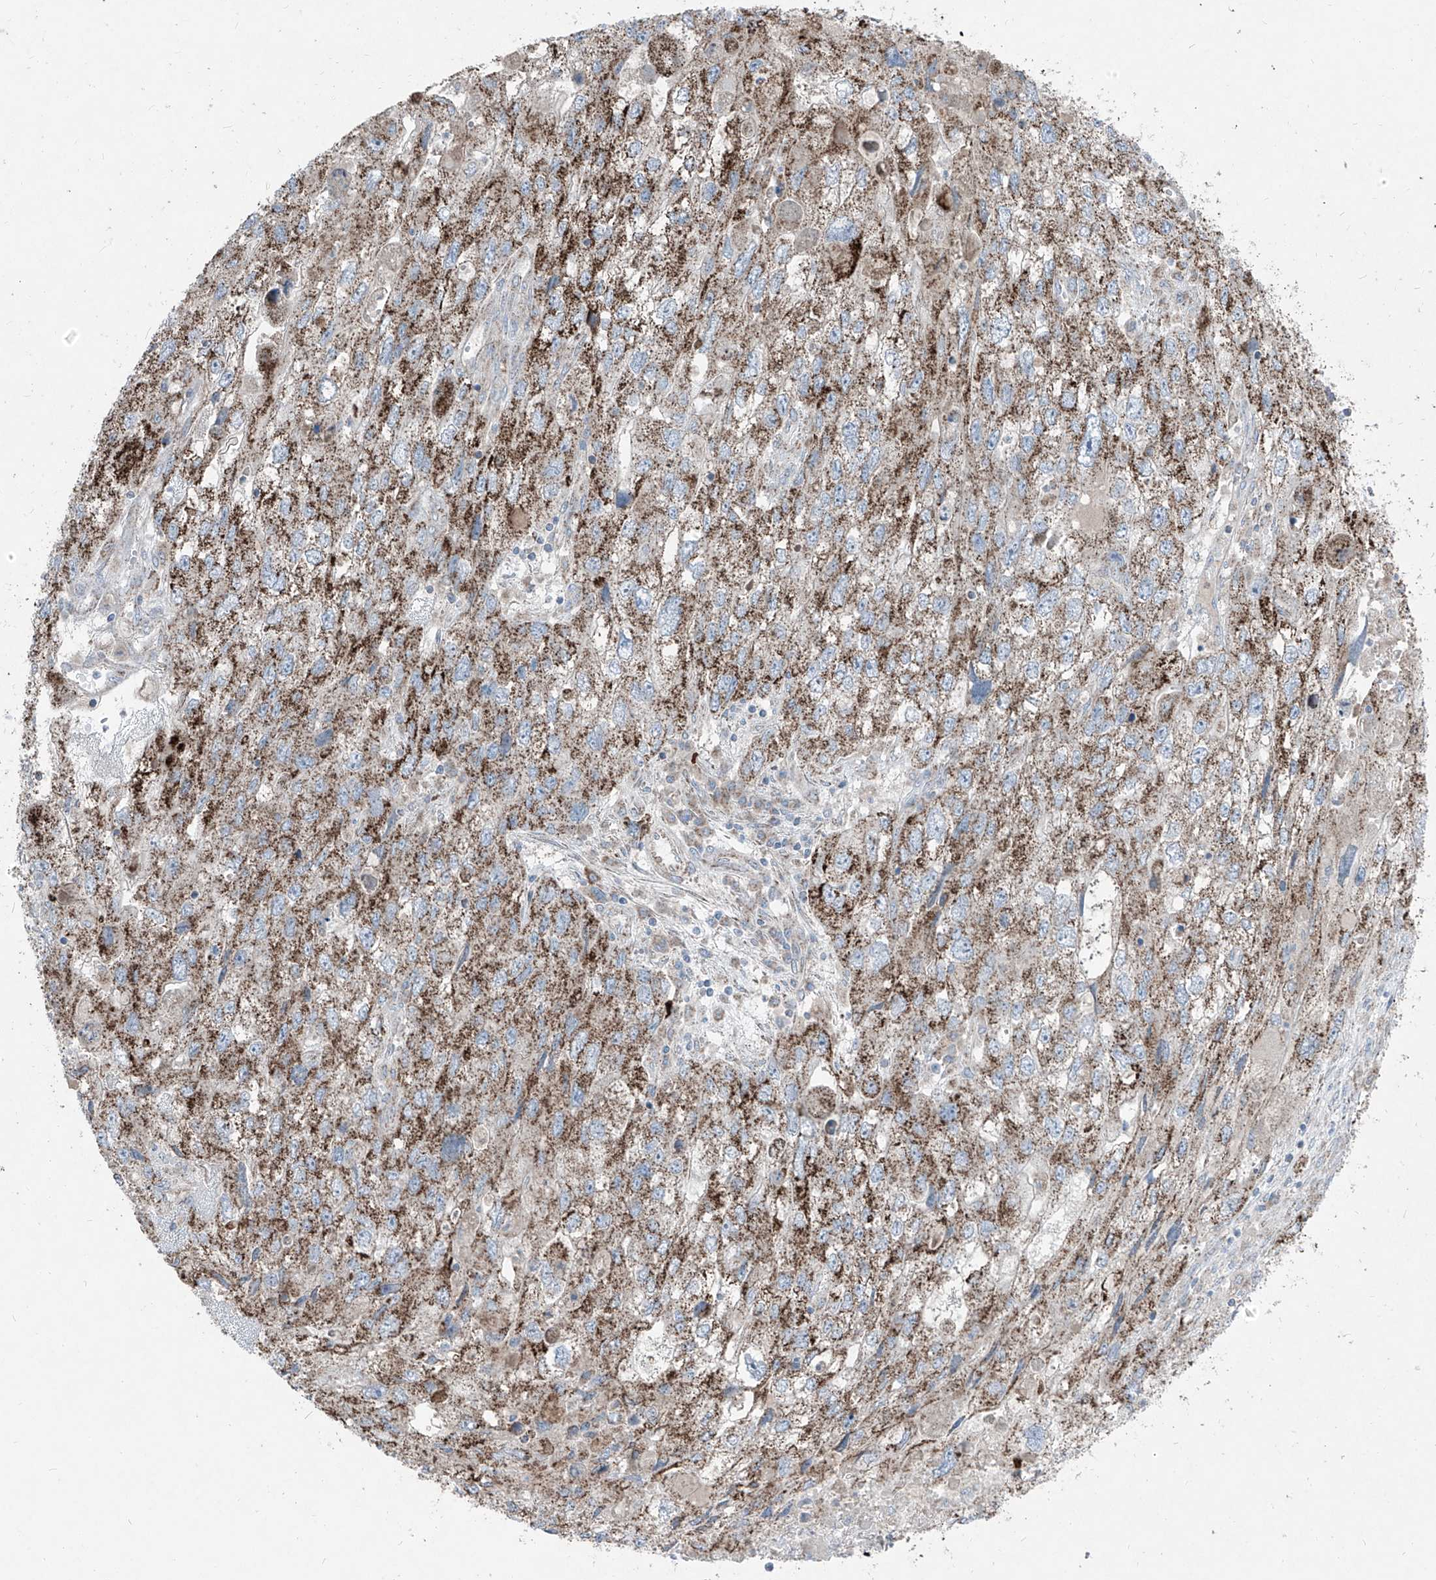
{"staining": {"intensity": "strong", "quantity": ">75%", "location": "cytoplasmic/membranous"}, "tissue": "endometrial cancer", "cell_type": "Tumor cells", "image_type": "cancer", "snomed": [{"axis": "morphology", "description": "Adenocarcinoma, NOS"}, {"axis": "topography", "description": "Endometrium"}], "caption": "Endometrial cancer stained with a brown dye exhibits strong cytoplasmic/membranous positive positivity in approximately >75% of tumor cells.", "gene": "ABCD3", "patient": {"sex": "female", "age": 49}}